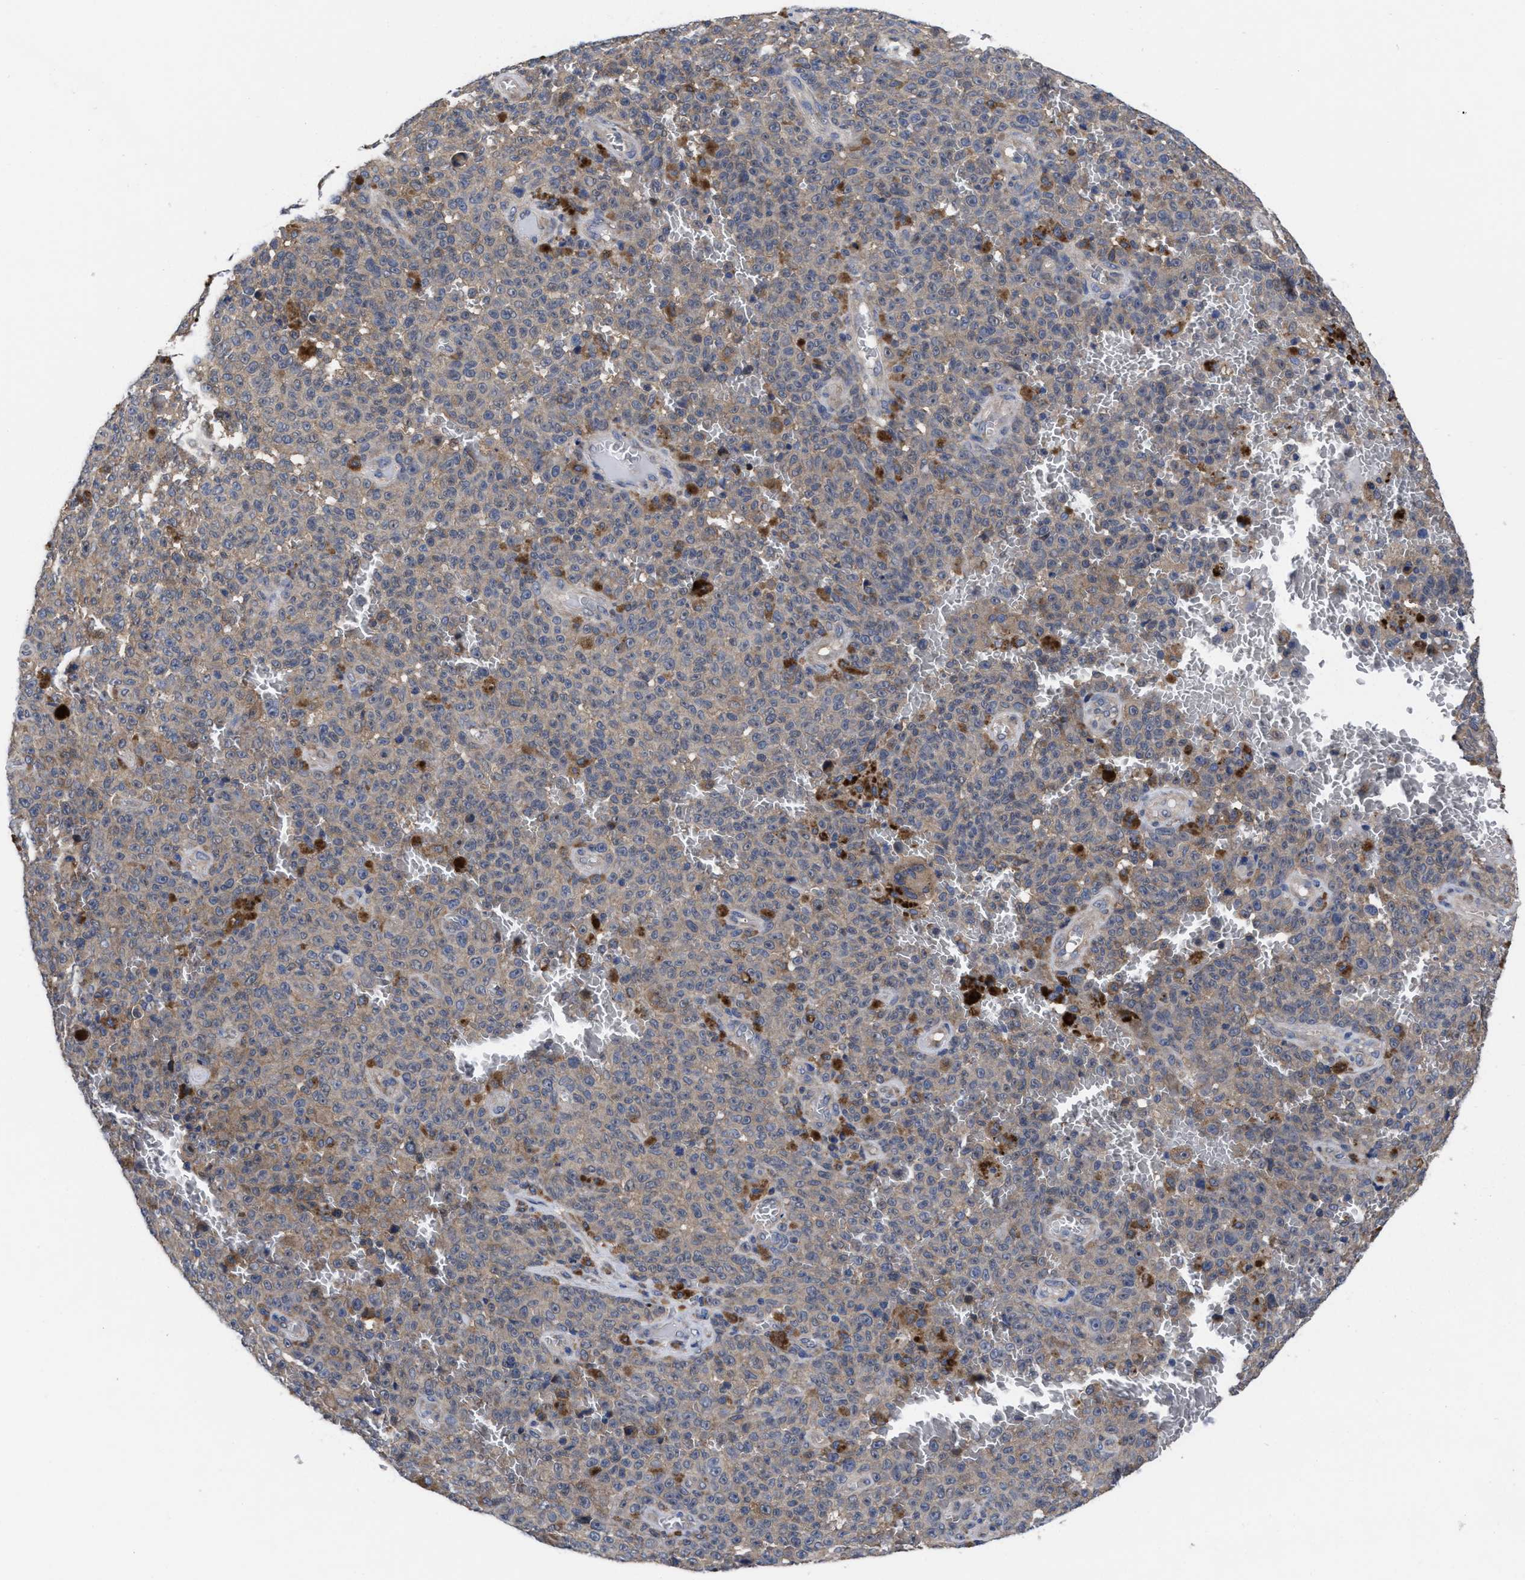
{"staining": {"intensity": "moderate", "quantity": "25%-75%", "location": "cytoplasmic/membranous"}, "tissue": "melanoma", "cell_type": "Tumor cells", "image_type": "cancer", "snomed": [{"axis": "morphology", "description": "Malignant melanoma, NOS"}, {"axis": "topography", "description": "Skin"}], "caption": "Melanoma was stained to show a protein in brown. There is medium levels of moderate cytoplasmic/membranous expression in approximately 25%-75% of tumor cells.", "gene": "TXNDC17", "patient": {"sex": "female", "age": 82}}